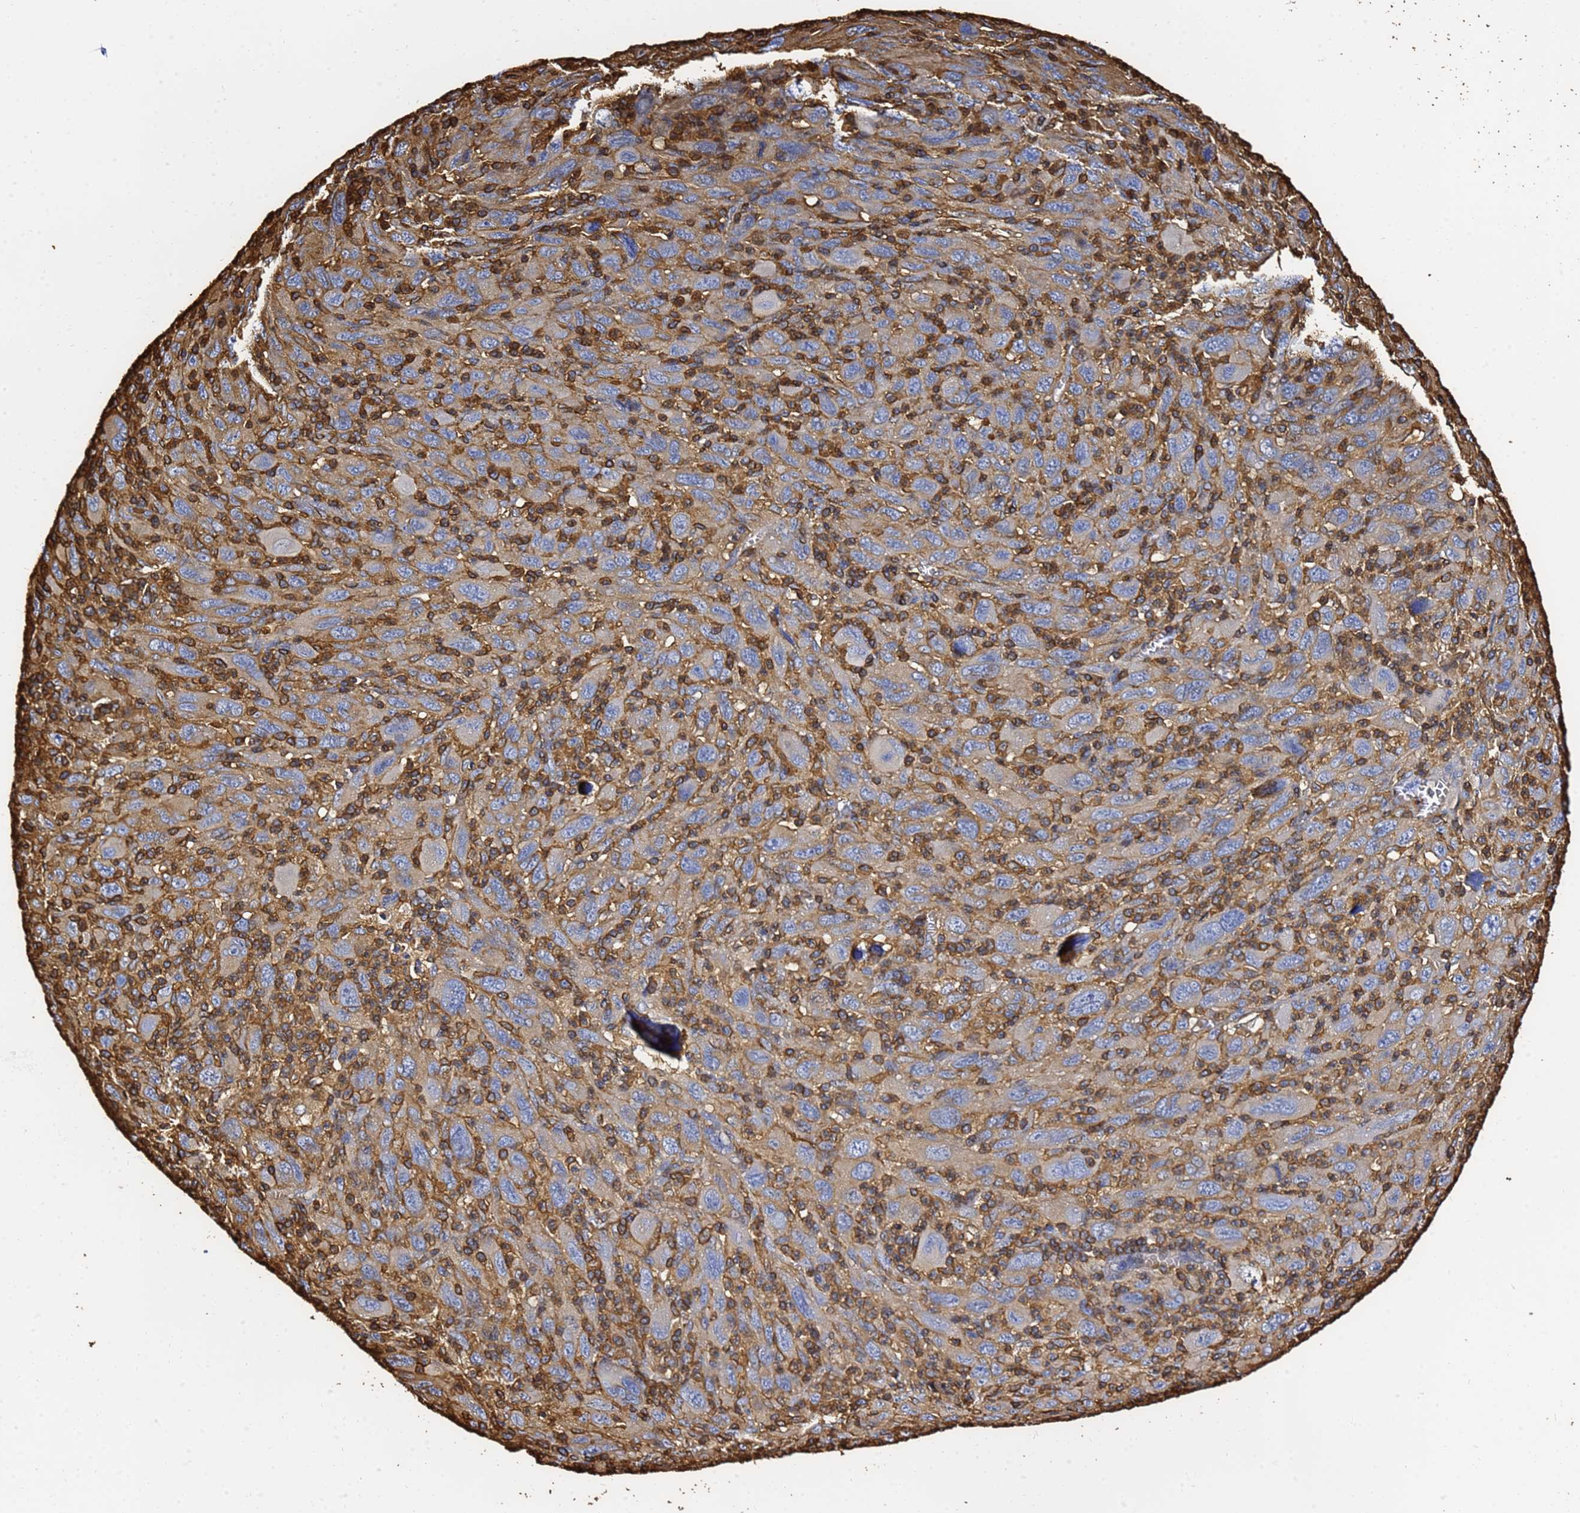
{"staining": {"intensity": "negative", "quantity": "none", "location": "none"}, "tissue": "melanoma", "cell_type": "Tumor cells", "image_type": "cancer", "snomed": [{"axis": "morphology", "description": "Malignant melanoma, Metastatic site"}, {"axis": "topography", "description": "Skin"}], "caption": "IHC micrograph of melanoma stained for a protein (brown), which displays no staining in tumor cells.", "gene": "ACTB", "patient": {"sex": "female", "age": 56}}